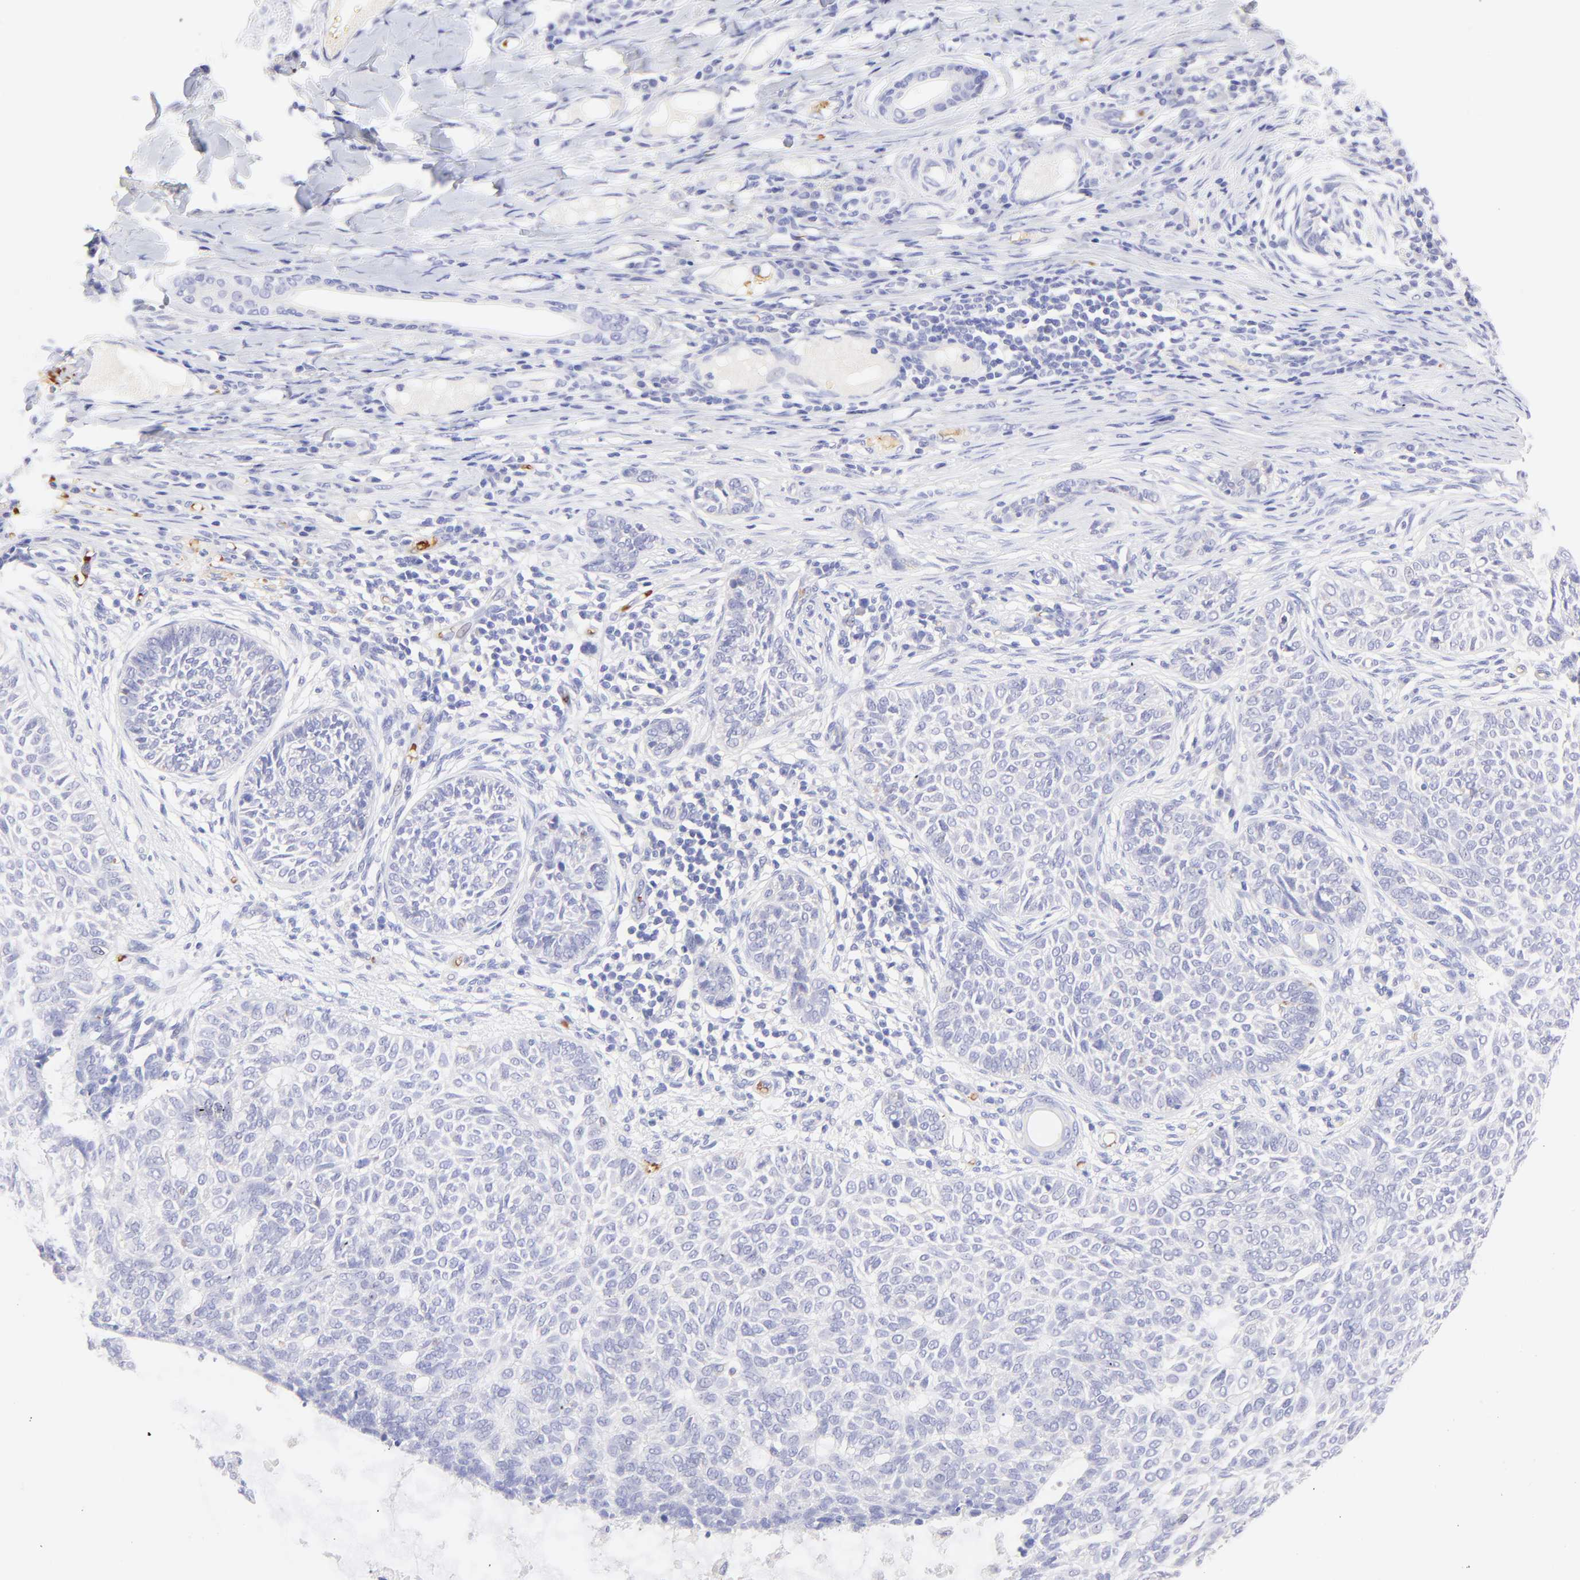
{"staining": {"intensity": "negative", "quantity": "none", "location": "none"}, "tissue": "skin cancer", "cell_type": "Tumor cells", "image_type": "cancer", "snomed": [{"axis": "morphology", "description": "Basal cell carcinoma"}, {"axis": "topography", "description": "Skin"}], "caption": "Immunohistochemistry micrograph of neoplastic tissue: skin basal cell carcinoma stained with DAB (3,3'-diaminobenzidine) reveals no significant protein expression in tumor cells.", "gene": "FRMPD3", "patient": {"sex": "male", "age": 87}}